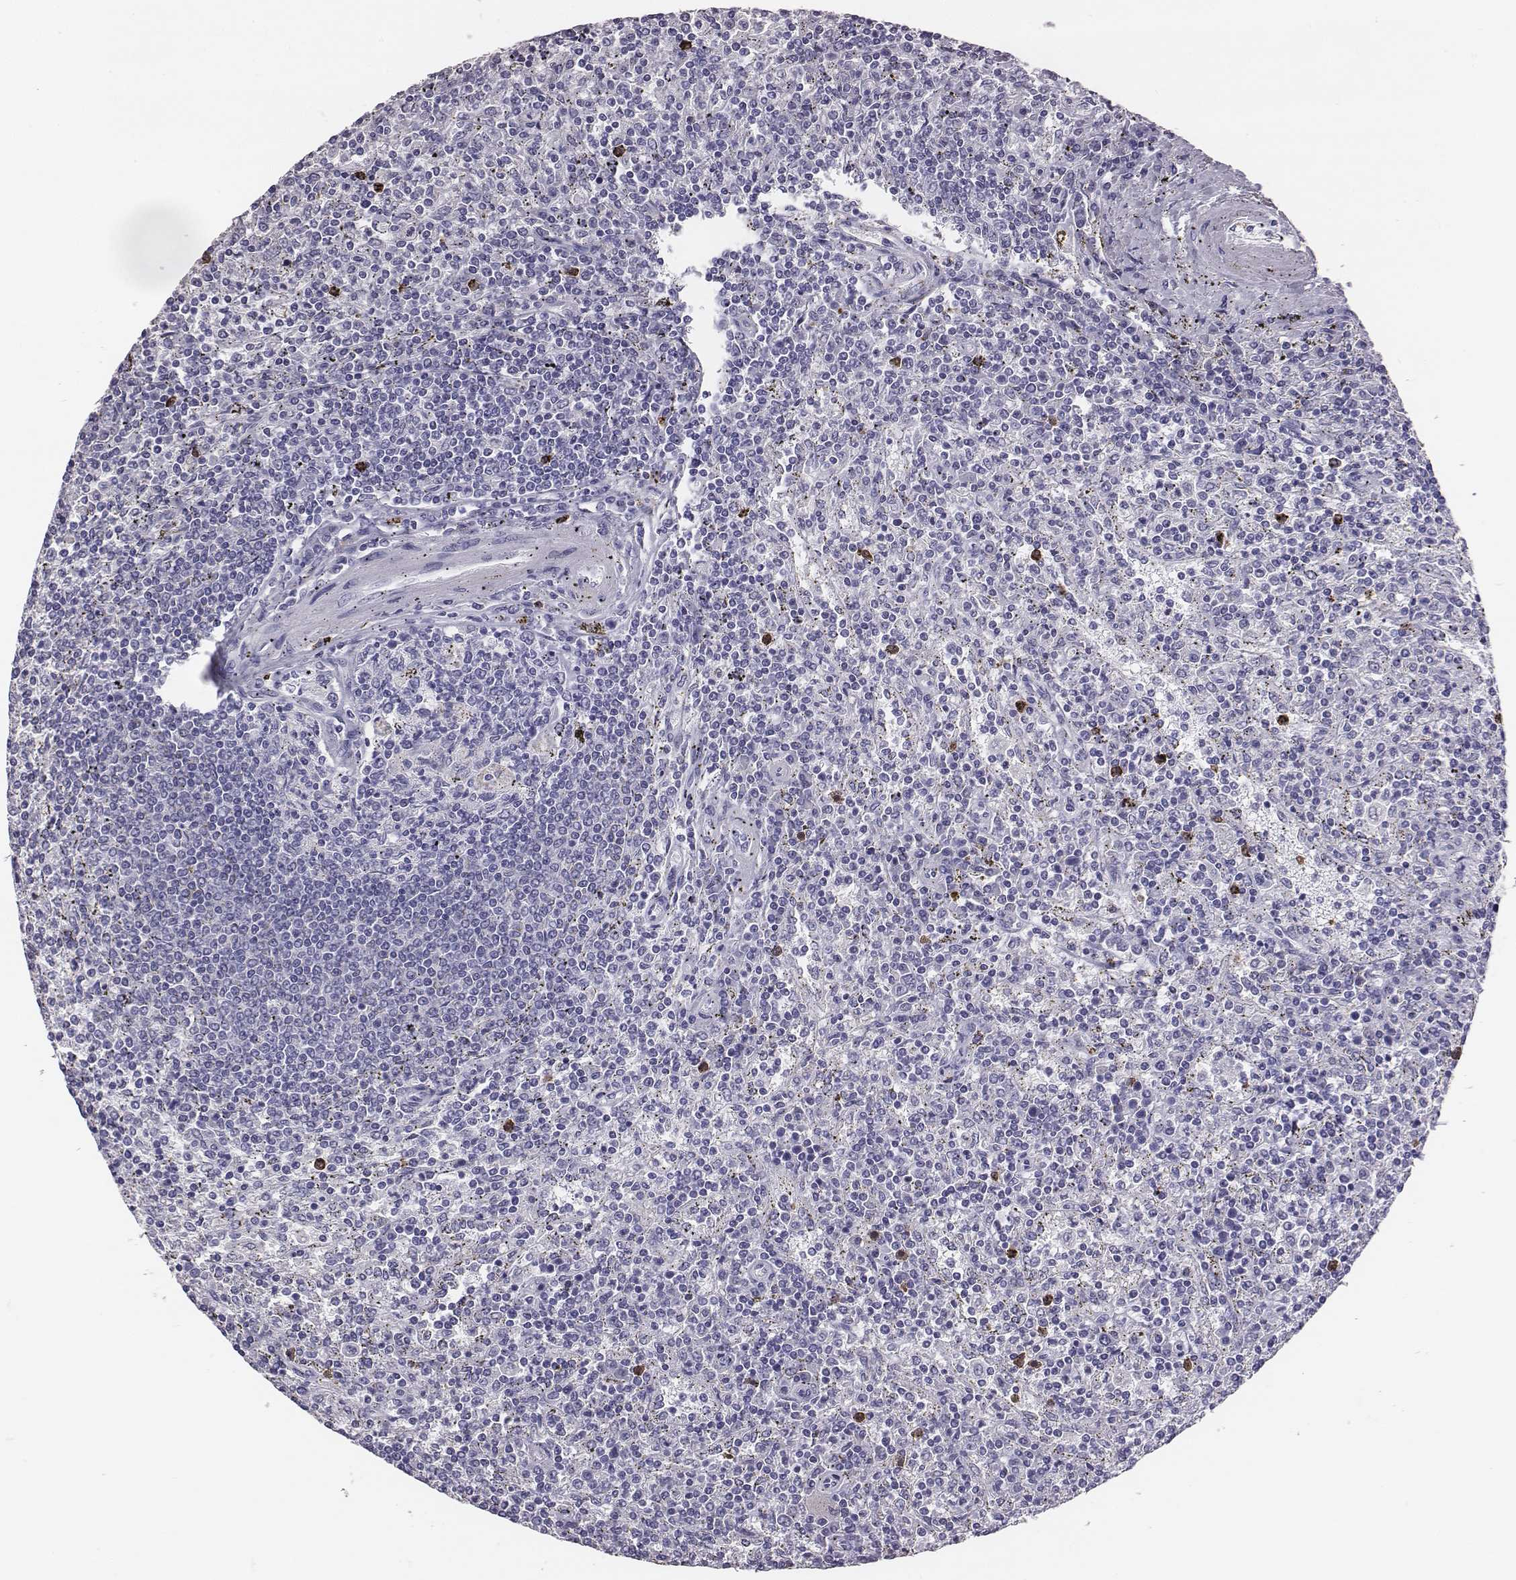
{"staining": {"intensity": "negative", "quantity": "none", "location": "none"}, "tissue": "lymphoma", "cell_type": "Tumor cells", "image_type": "cancer", "snomed": [{"axis": "morphology", "description": "Malignant lymphoma, non-Hodgkin's type, Low grade"}, {"axis": "topography", "description": "Spleen"}], "caption": "There is no significant staining in tumor cells of lymphoma. (Immunohistochemistry, brightfield microscopy, high magnification).", "gene": "ACOD1", "patient": {"sex": "male", "age": 62}}